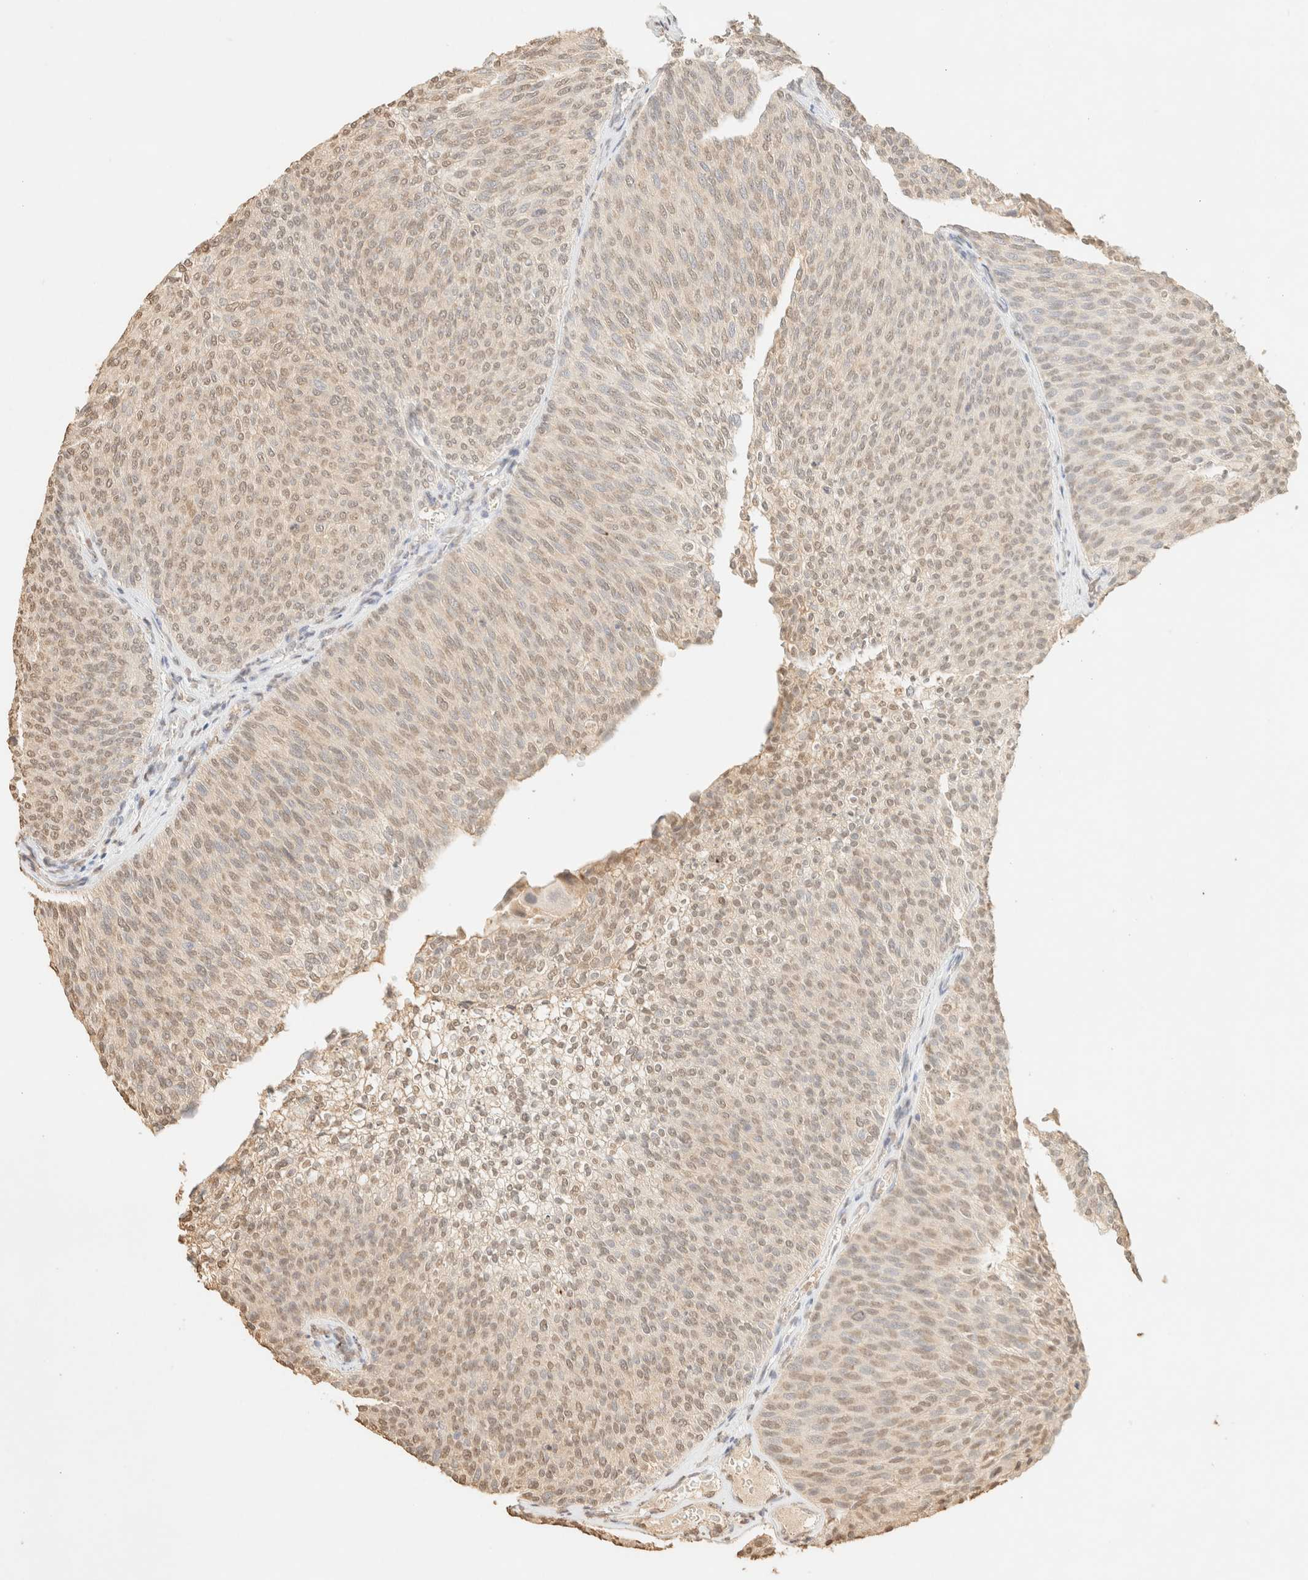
{"staining": {"intensity": "weak", "quantity": ">75%", "location": "nuclear"}, "tissue": "urothelial cancer", "cell_type": "Tumor cells", "image_type": "cancer", "snomed": [{"axis": "morphology", "description": "Urothelial carcinoma, Low grade"}, {"axis": "topography", "description": "Urinary bladder"}], "caption": "Weak nuclear expression for a protein is identified in approximately >75% of tumor cells of low-grade urothelial carcinoma using IHC.", "gene": "S100A13", "patient": {"sex": "female", "age": 79}}